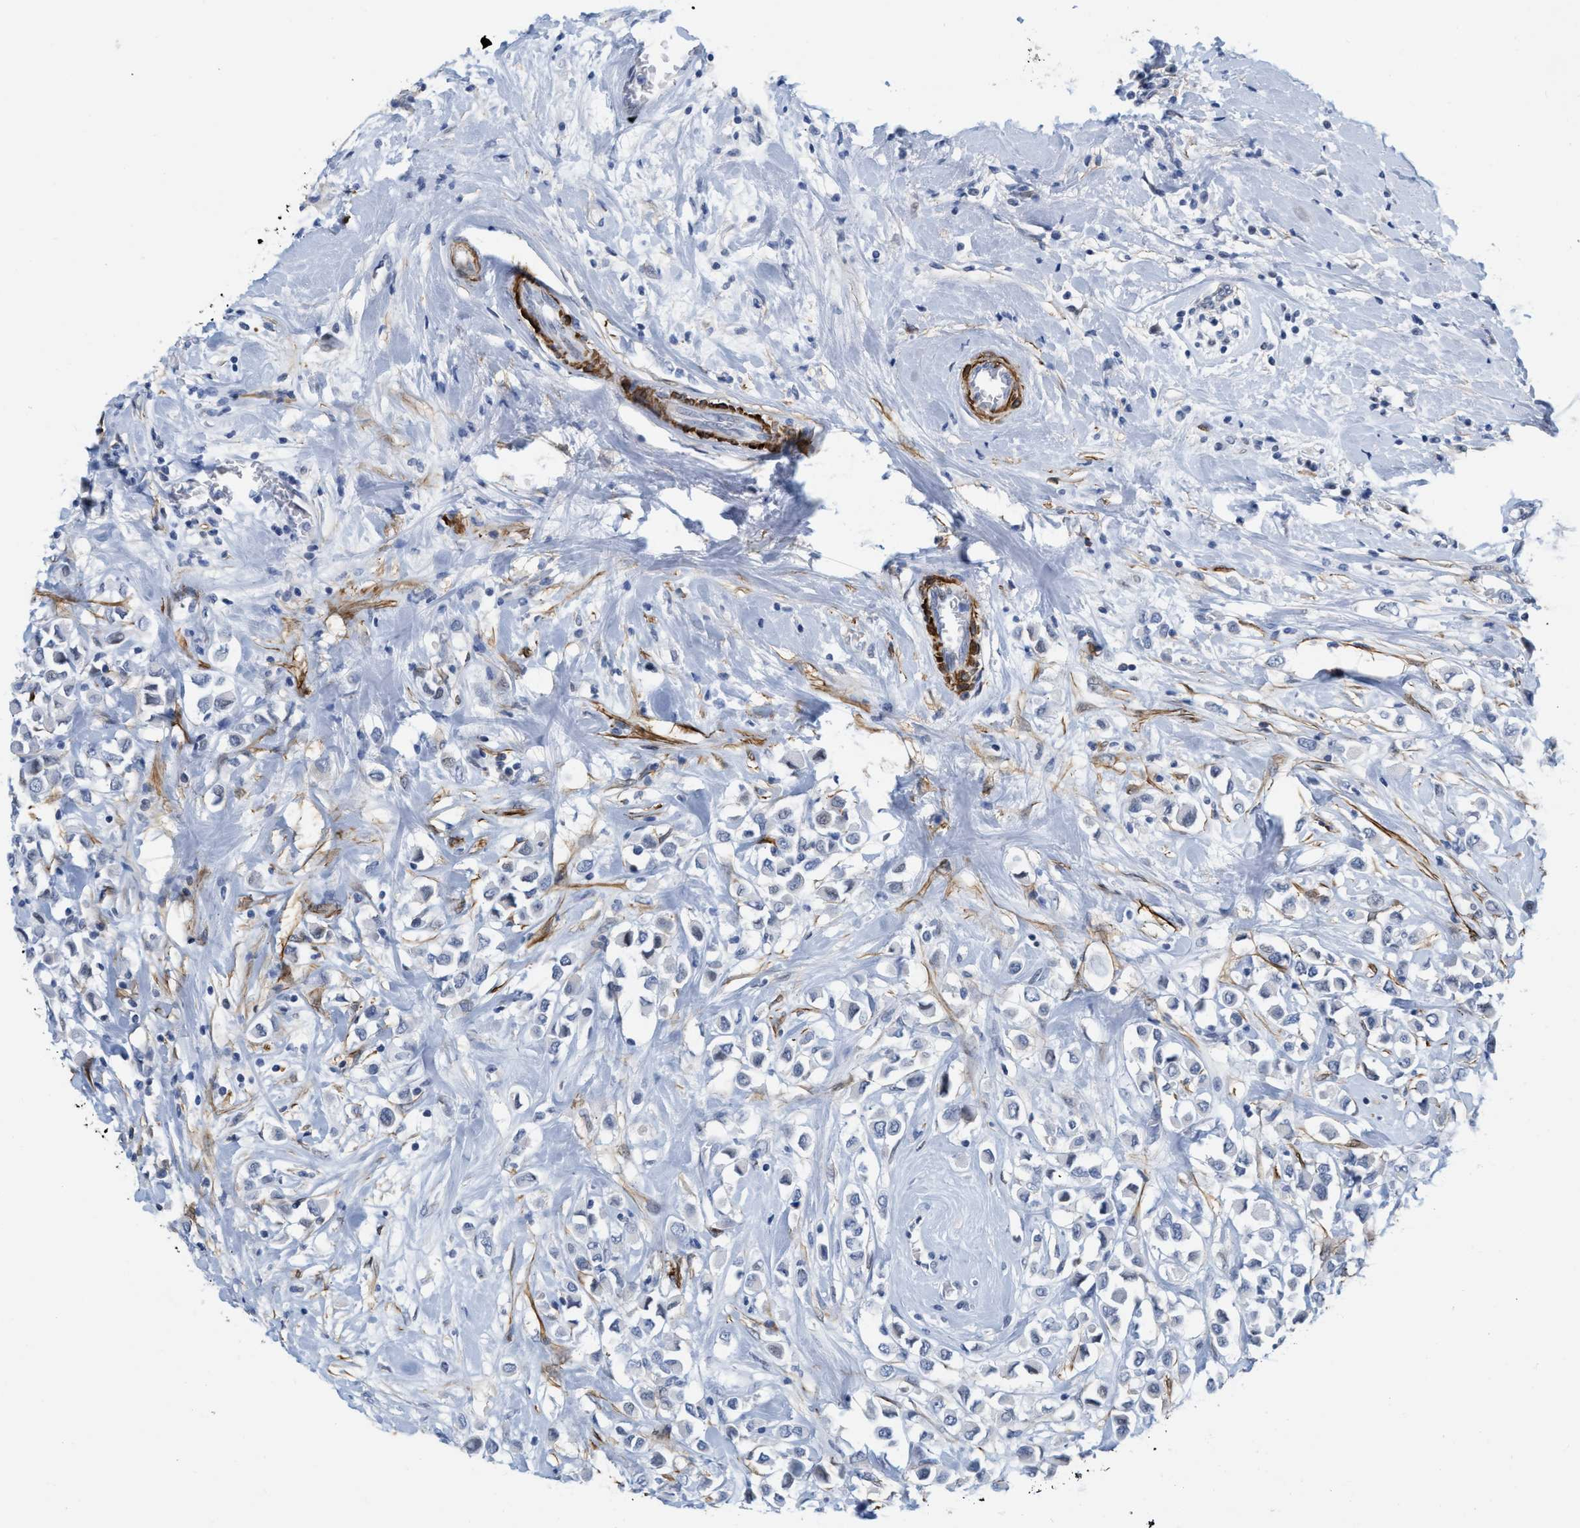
{"staining": {"intensity": "negative", "quantity": "none", "location": "none"}, "tissue": "breast cancer", "cell_type": "Tumor cells", "image_type": "cancer", "snomed": [{"axis": "morphology", "description": "Duct carcinoma"}, {"axis": "topography", "description": "Breast"}], "caption": "There is no significant expression in tumor cells of breast cancer.", "gene": "TAGLN", "patient": {"sex": "female", "age": 61}}